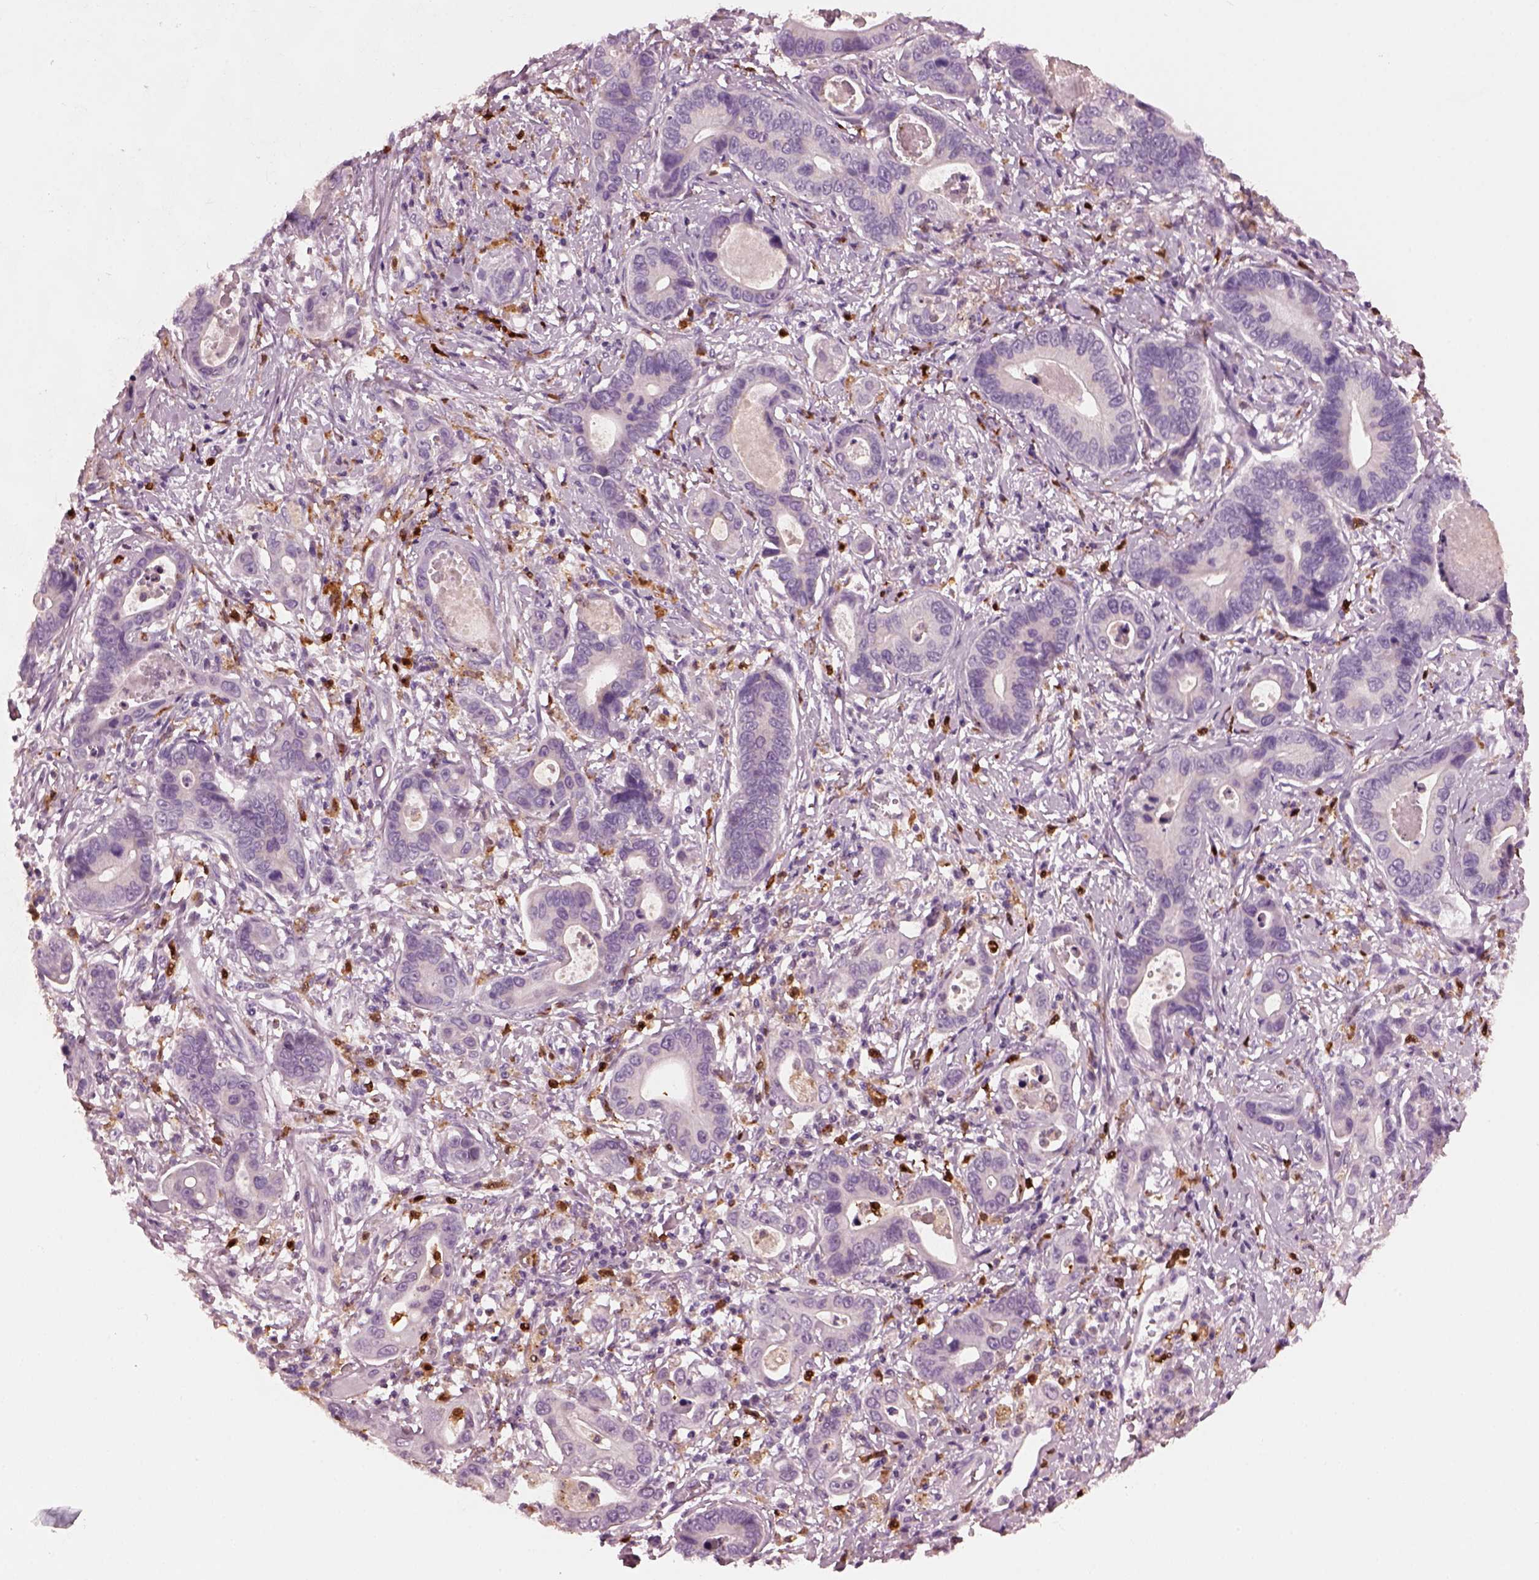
{"staining": {"intensity": "negative", "quantity": "none", "location": "none"}, "tissue": "stomach cancer", "cell_type": "Tumor cells", "image_type": "cancer", "snomed": [{"axis": "morphology", "description": "Adenocarcinoma, NOS"}, {"axis": "topography", "description": "Stomach"}], "caption": "Stomach cancer (adenocarcinoma) was stained to show a protein in brown. There is no significant positivity in tumor cells.", "gene": "SLAMF8", "patient": {"sex": "male", "age": 84}}